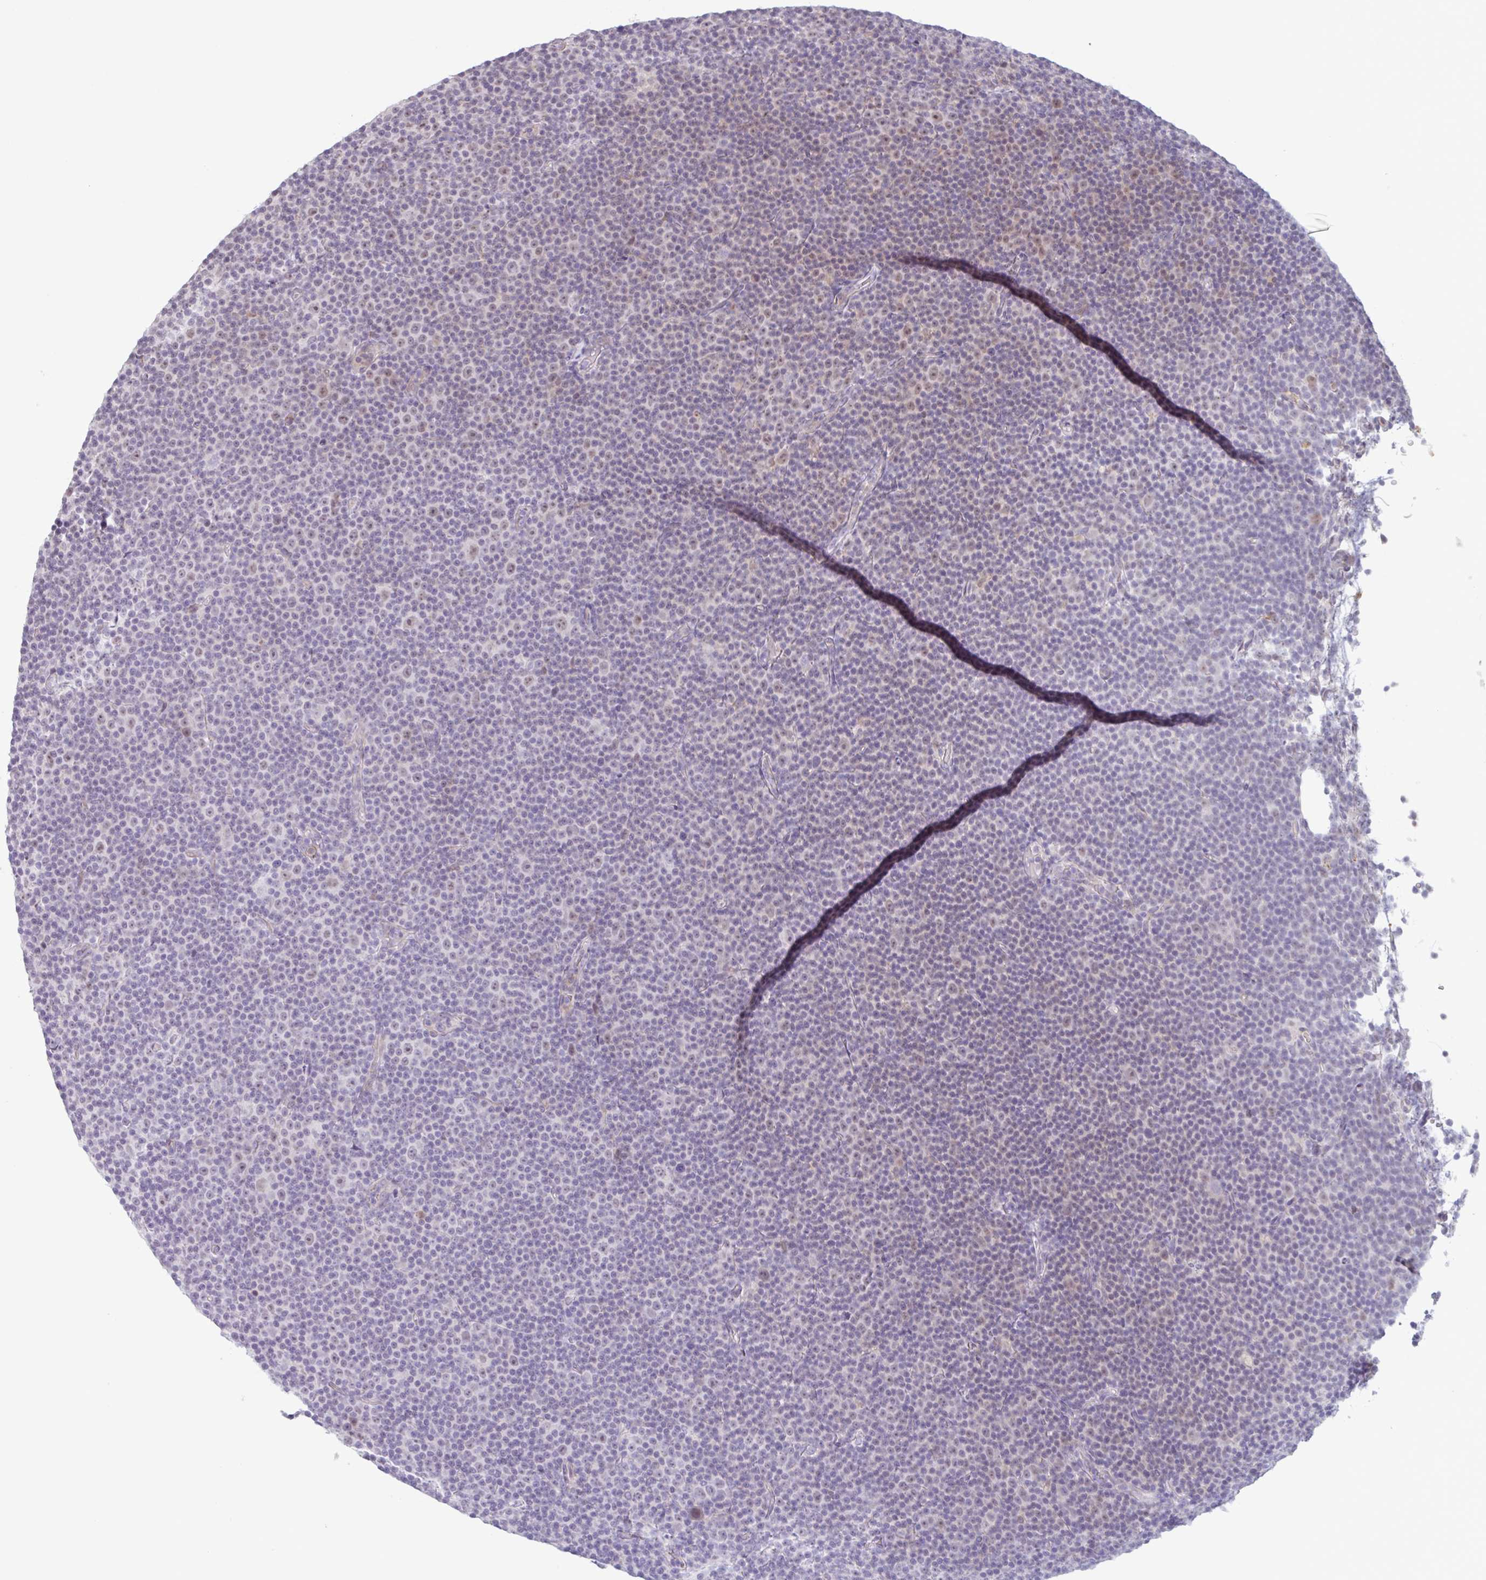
{"staining": {"intensity": "weak", "quantity": "25%-75%", "location": "nuclear"}, "tissue": "lymphoma", "cell_type": "Tumor cells", "image_type": "cancer", "snomed": [{"axis": "morphology", "description": "Malignant lymphoma, non-Hodgkin's type, Low grade"}, {"axis": "topography", "description": "Lymph node"}], "caption": "About 25%-75% of tumor cells in human malignant lymphoma, non-Hodgkin's type (low-grade) reveal weak nuclear protein expression as visualized by brown immunohistochemical staining.", "gene": "TAF1D", "patient": {"sex": "female", "age": 67}}